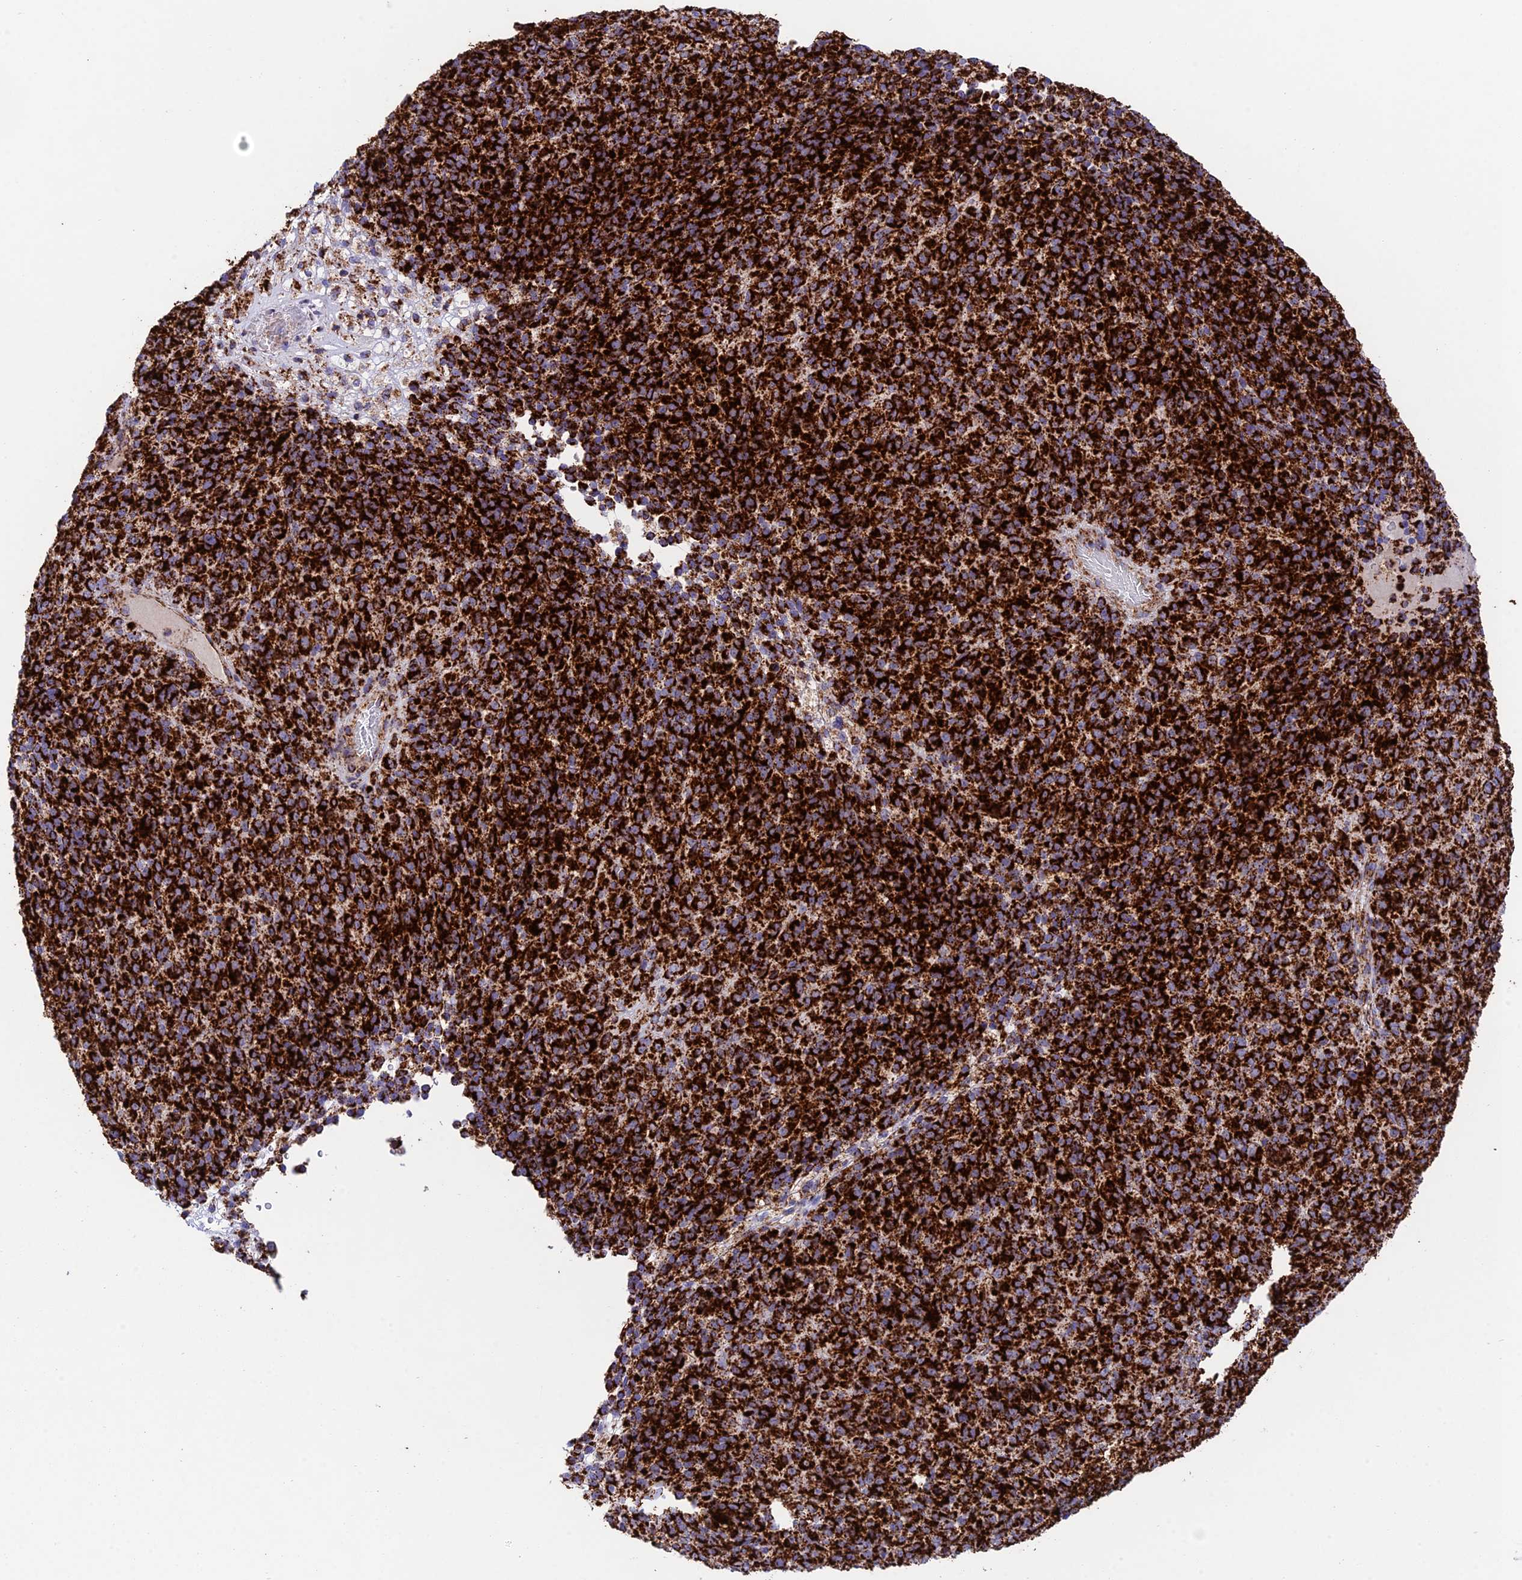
{"staining": {"intensity": "strong", "quantity": ">75%", "location": "cytoplasmic/membranous"}, "tissue": "melanoma", "cell_type": "Tumor cells", "image_type": "cancer", "snomed": [{"axis": "morphology", "description": "Malignant melanoma, Metastatic site"}, {"axis": "topography", "description": "Brain"}], "caption": "IHC (DAB) staining of human malignant melanoma (metastatic site) shows strong cytoplasmic/membranous protein staining in approximately >75% of tumor cells.", "gene": "CHCHD3", "patient": {"sex": "female", "age": 56}}